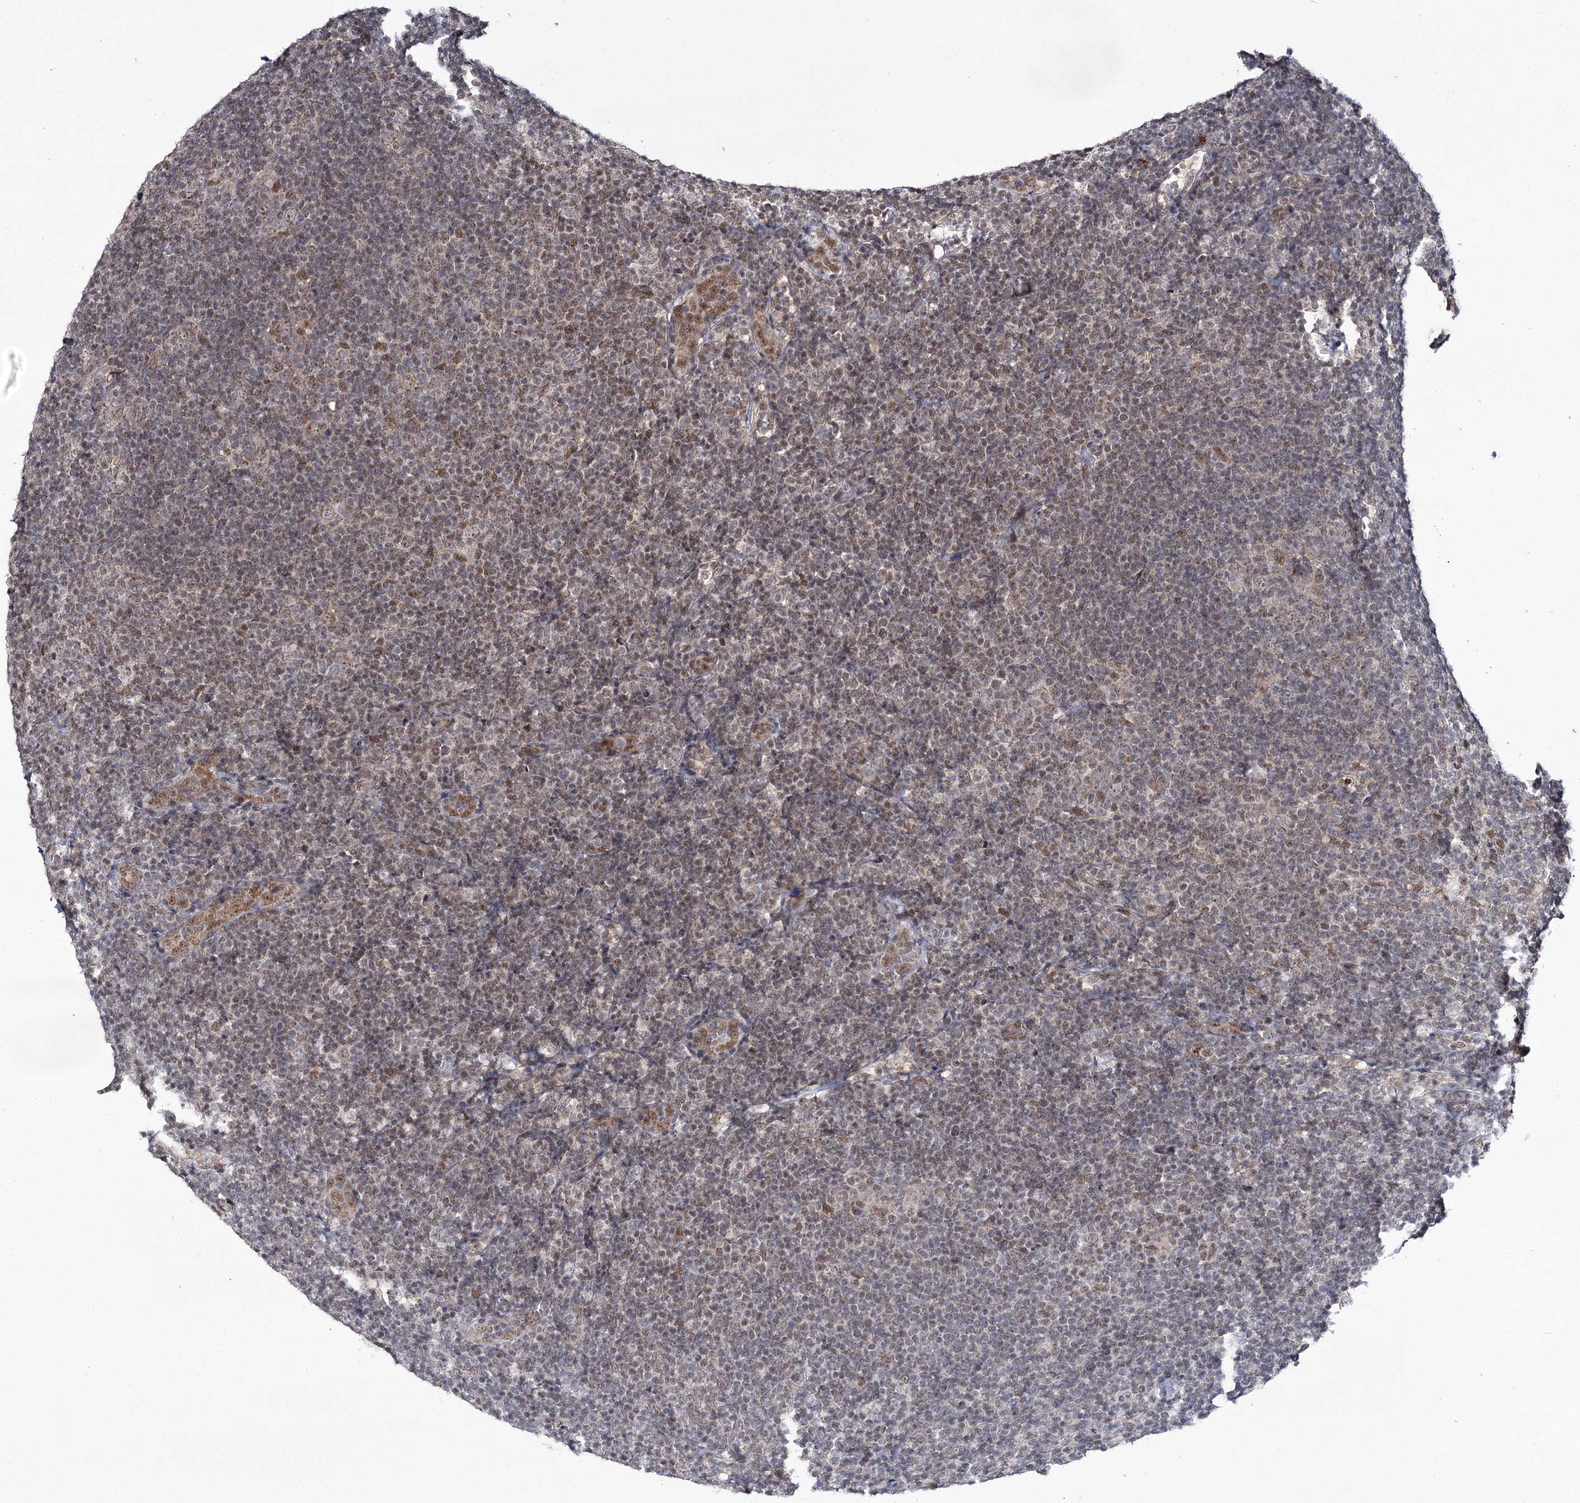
{"staining": {"intensity": "negative", "quantity": "none", "location": "none"}, "tissue": "lymphoma", "cell_type": "Tumor cells", "image_type": "cancer", "snomed": [{"axis": "morphology", "description": "Hodgkin's disease, NOS"}, {"axis": "topography", "description": "Lymph node"}], "caption": "Immunohistochemistry (IHC) micrograph of lymphoma stained for a protein (brown), which demonstrates no staining in tumor cells.", "gene": "TRNT1", "patient": {"sex": "female", "age": 57}}